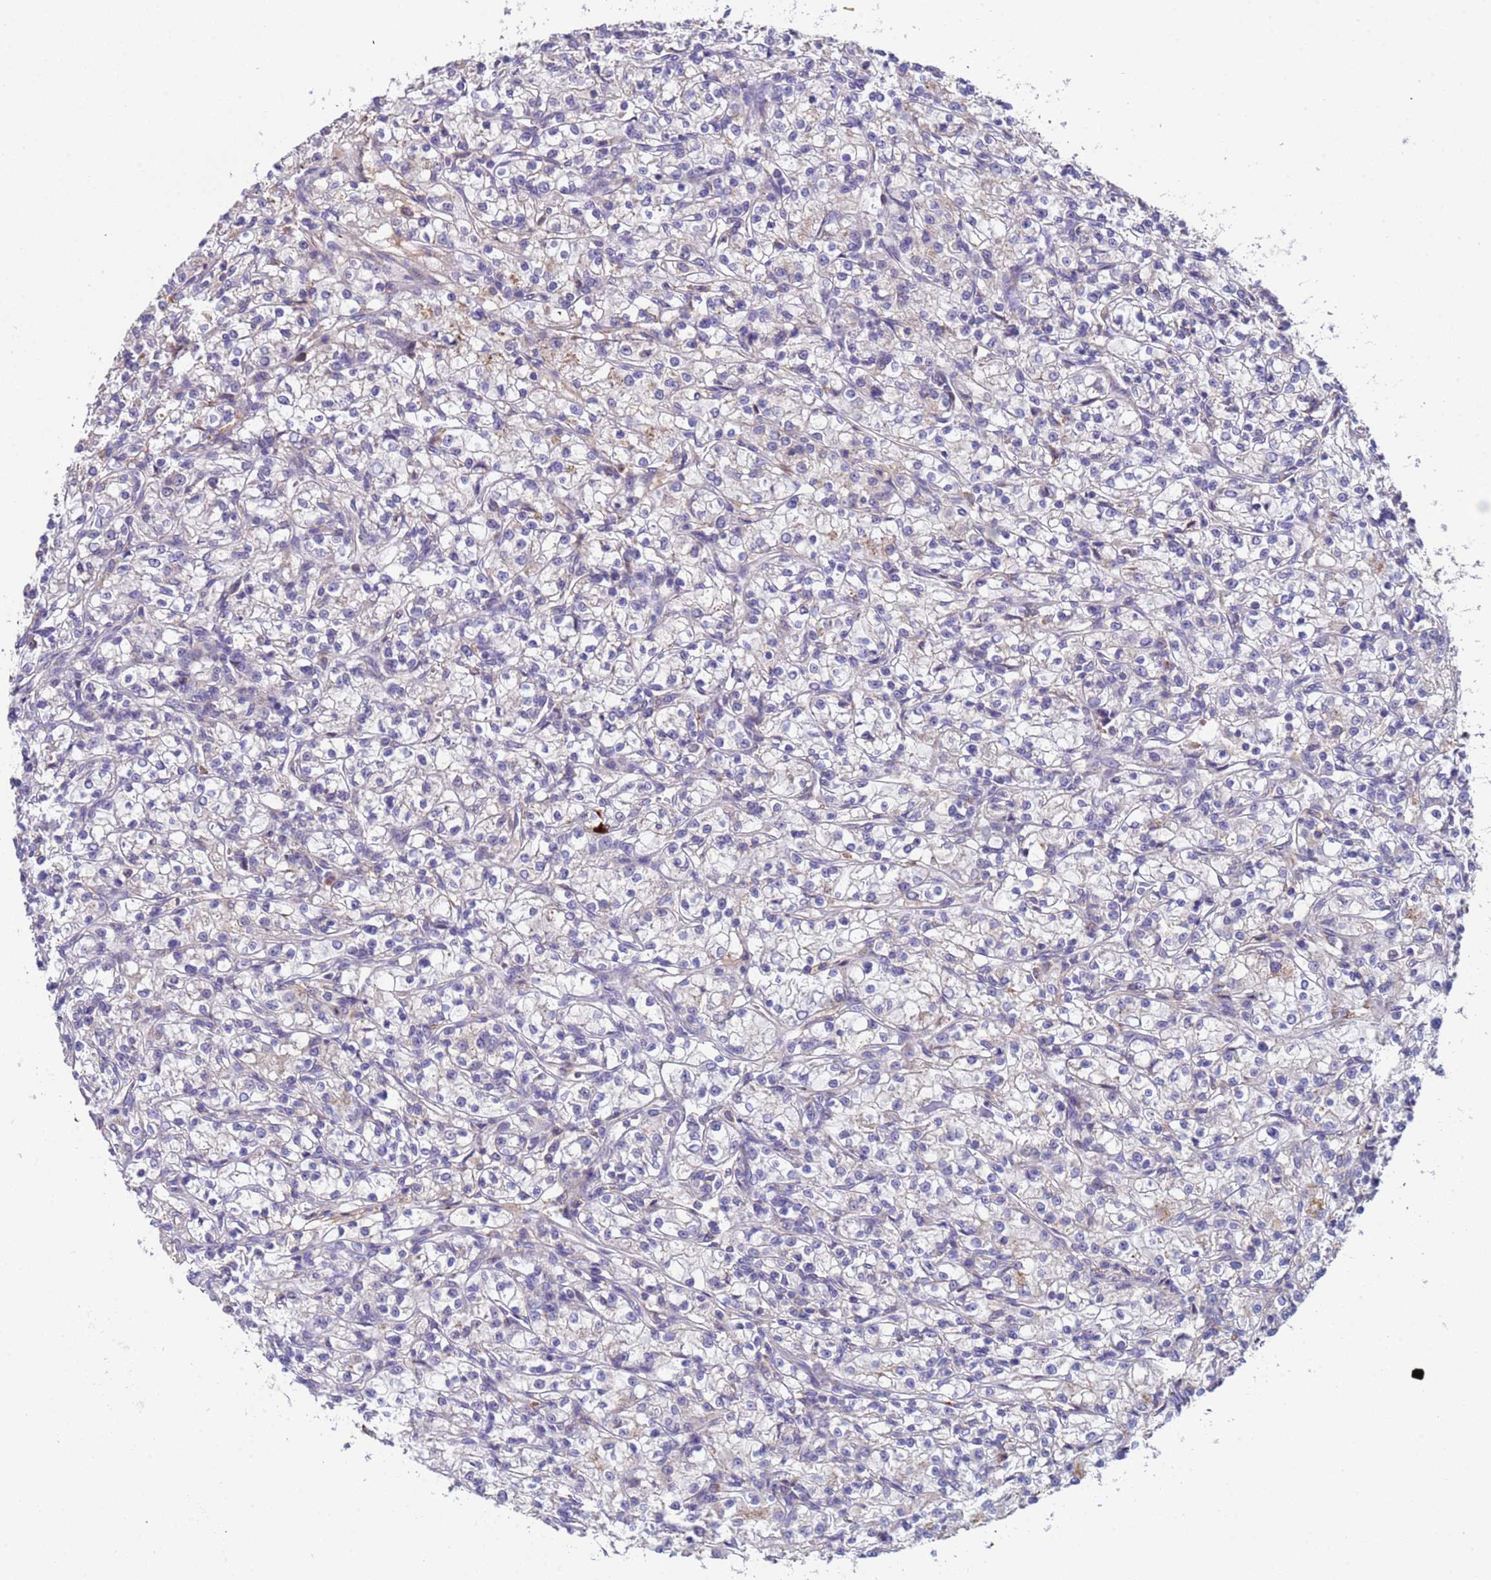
{"staining": {"intensity": "negative", "quantity": "none", "location": "none"}, "tissue": "renal cancer", "cell_type": "Tumor cells", "image_type": "cancer", "snomed": [{"axis": "morphology", "description": "Adenocarcinoma, NOS"}, {"axis": "topography", "description": "Kidney"}], "caption": "Tumor cells are negative for brown protein staining in renal adenocarcinoma.", "gene": "ZNF248", "patient": {"sex": "female", "age": 59}}